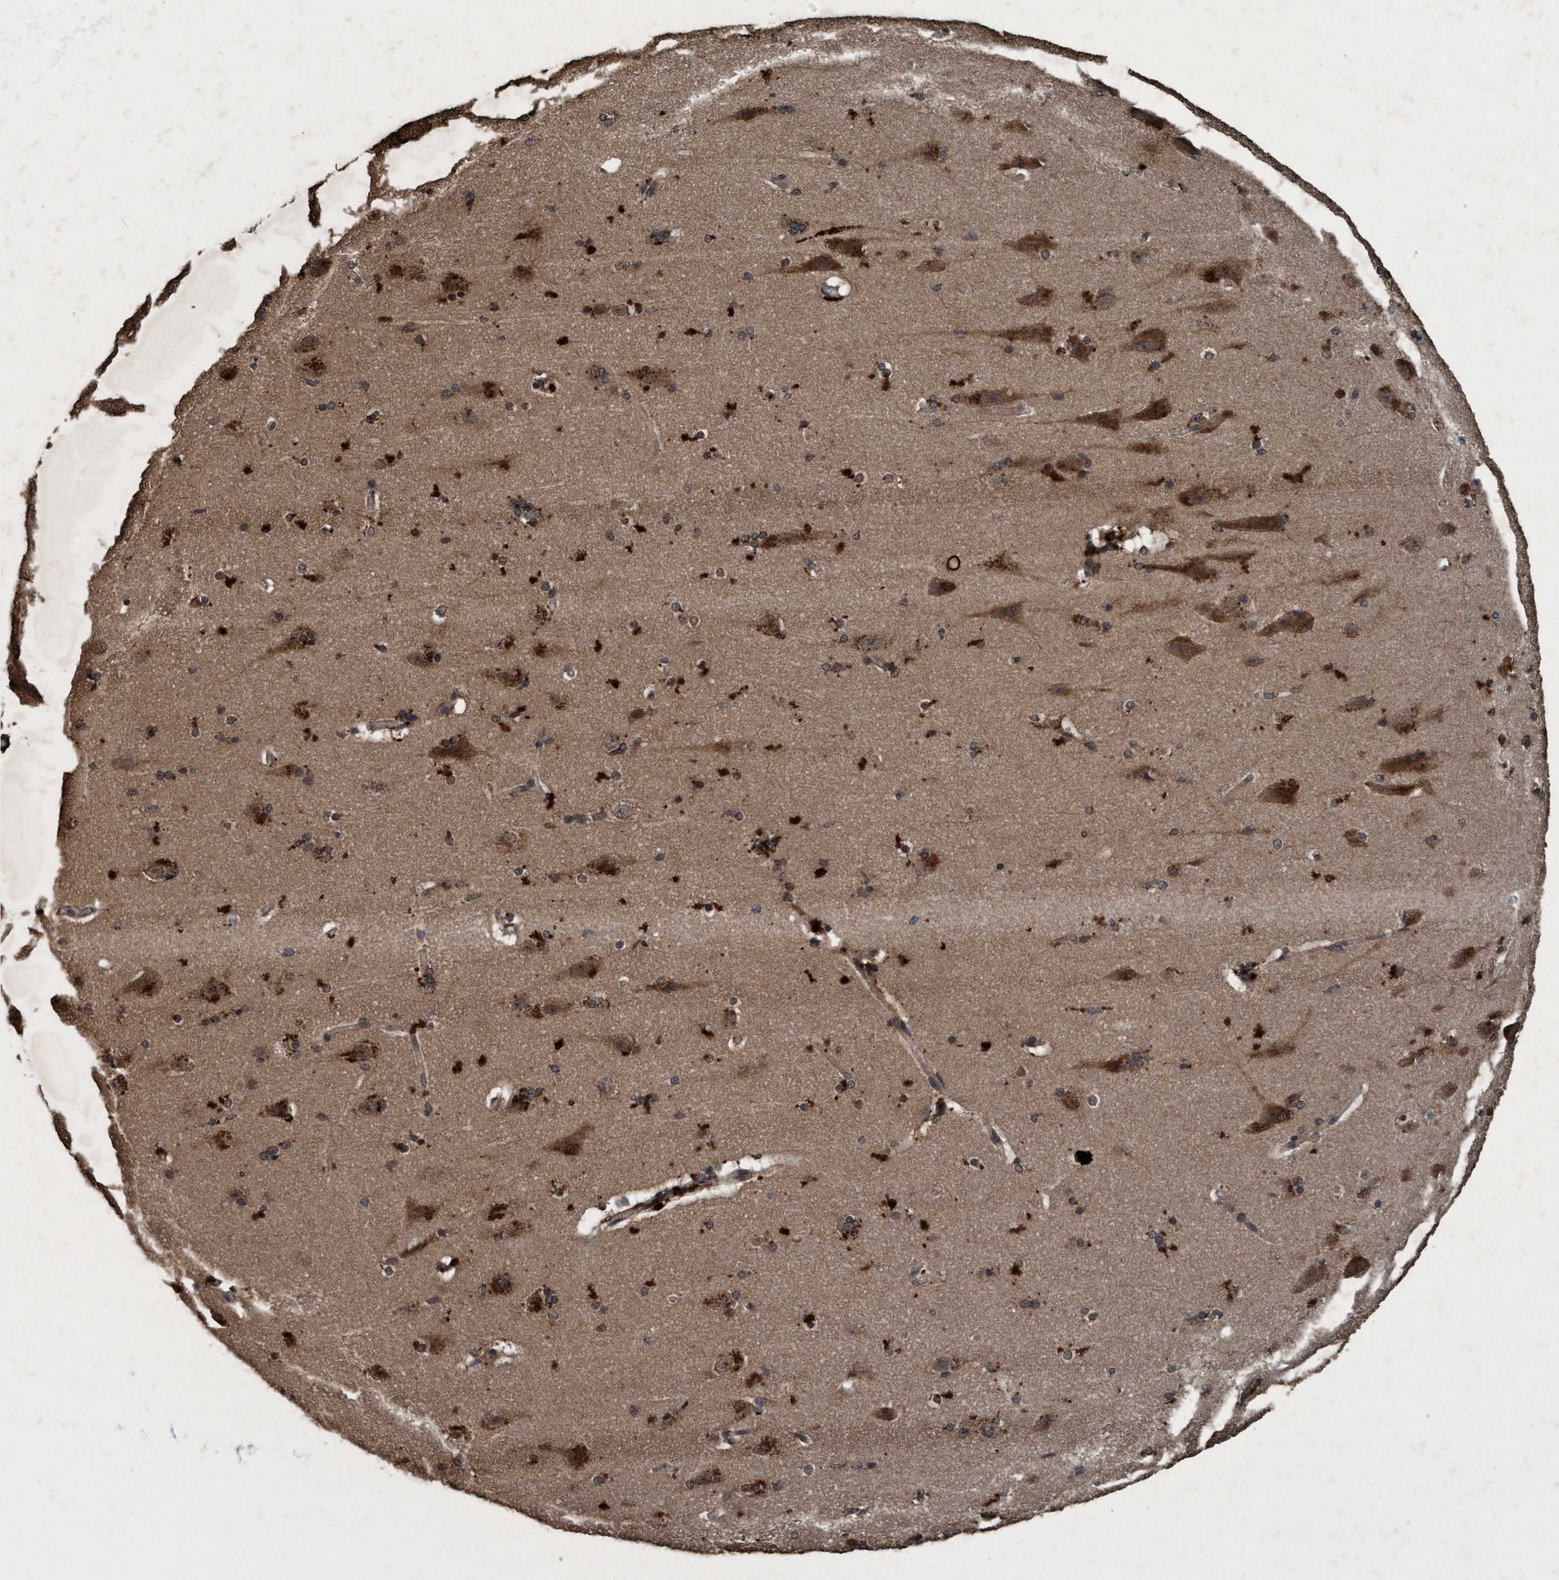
{"staining": {"intensity": "moderate", "quantity": ">75%", "location": "cytoplasmic/membranous"}, "tissue": "cerebral cortex", "cell_type": "Endothelial cells", "image_type": "normal", "snomed": [{"axis": "morphology", "description": "Normal tissue, NOS"}, {"axis": "topography", "description": "Cerebral cortex"}, {"axis": "topography", "description": "Hippocampus"}], "caption": "The photomicrograph shows a brown stain indicating the presence of a protein in the cytoplasmic/membranous of endothelial cells in cerebral cortex. Immunohistochemistry (ihc) stains the protein in brown and the nuclei are stained blue.", "gene": "AKT1S1", "patient": {"sex": "female", "age": 19}}